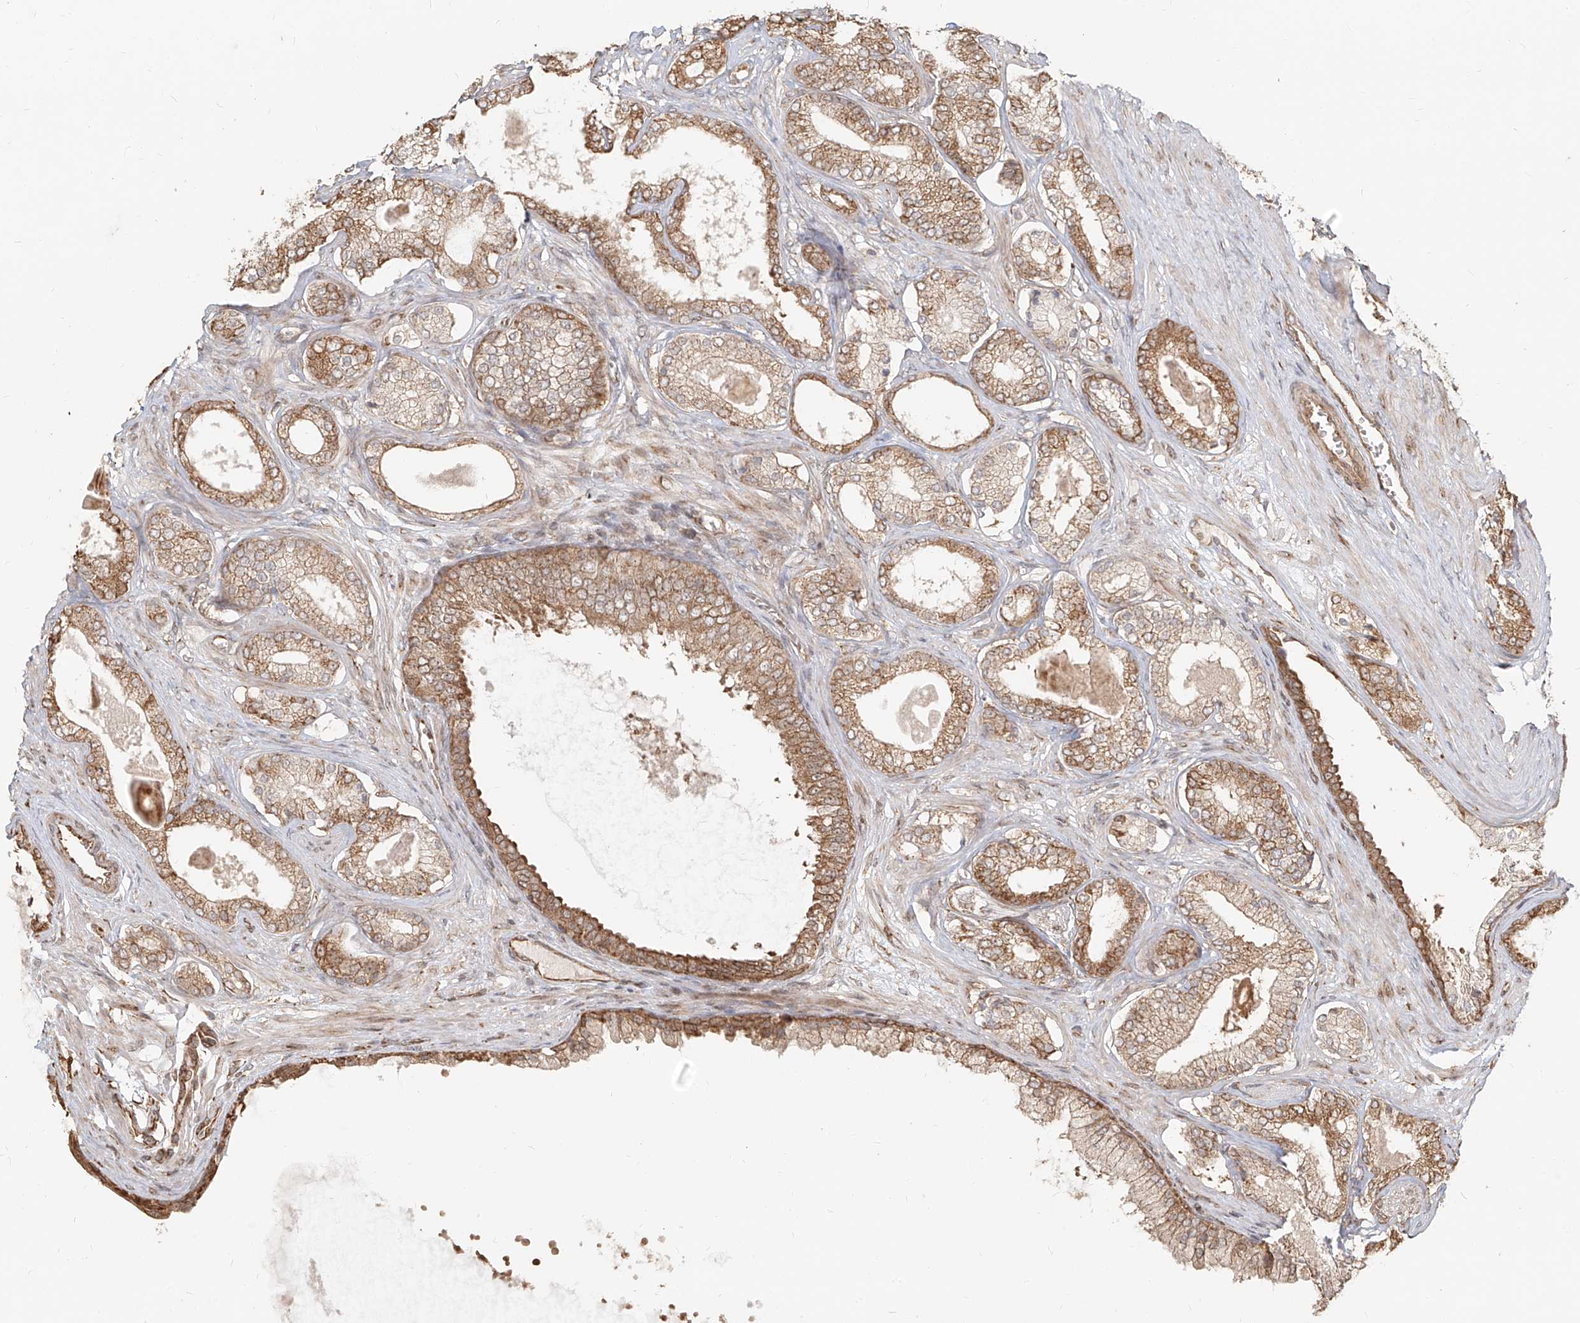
{"staining": {"intensity": "moderate", "quantity": ">75%", "location": "cytoplasmic/membranous"}, "tissue": "prostate cancer", "cell_type": "Tumor cells", "image_type": "cancer", "snomed": [{"axis": "morphology", "description": "Adenocarcinoma, Low grade"}, {"axis": "topography", "description": "Prostate"}], "caption": "This is an image of immunohistochemistry staining of prostate cancer (adenocarcinoma (low-grade)), which shows moderate expression in the cytoplasmic/membranous of tumor cells.", "gene": "UBE2K", "patient": {"sex": "male", "age": 70}}